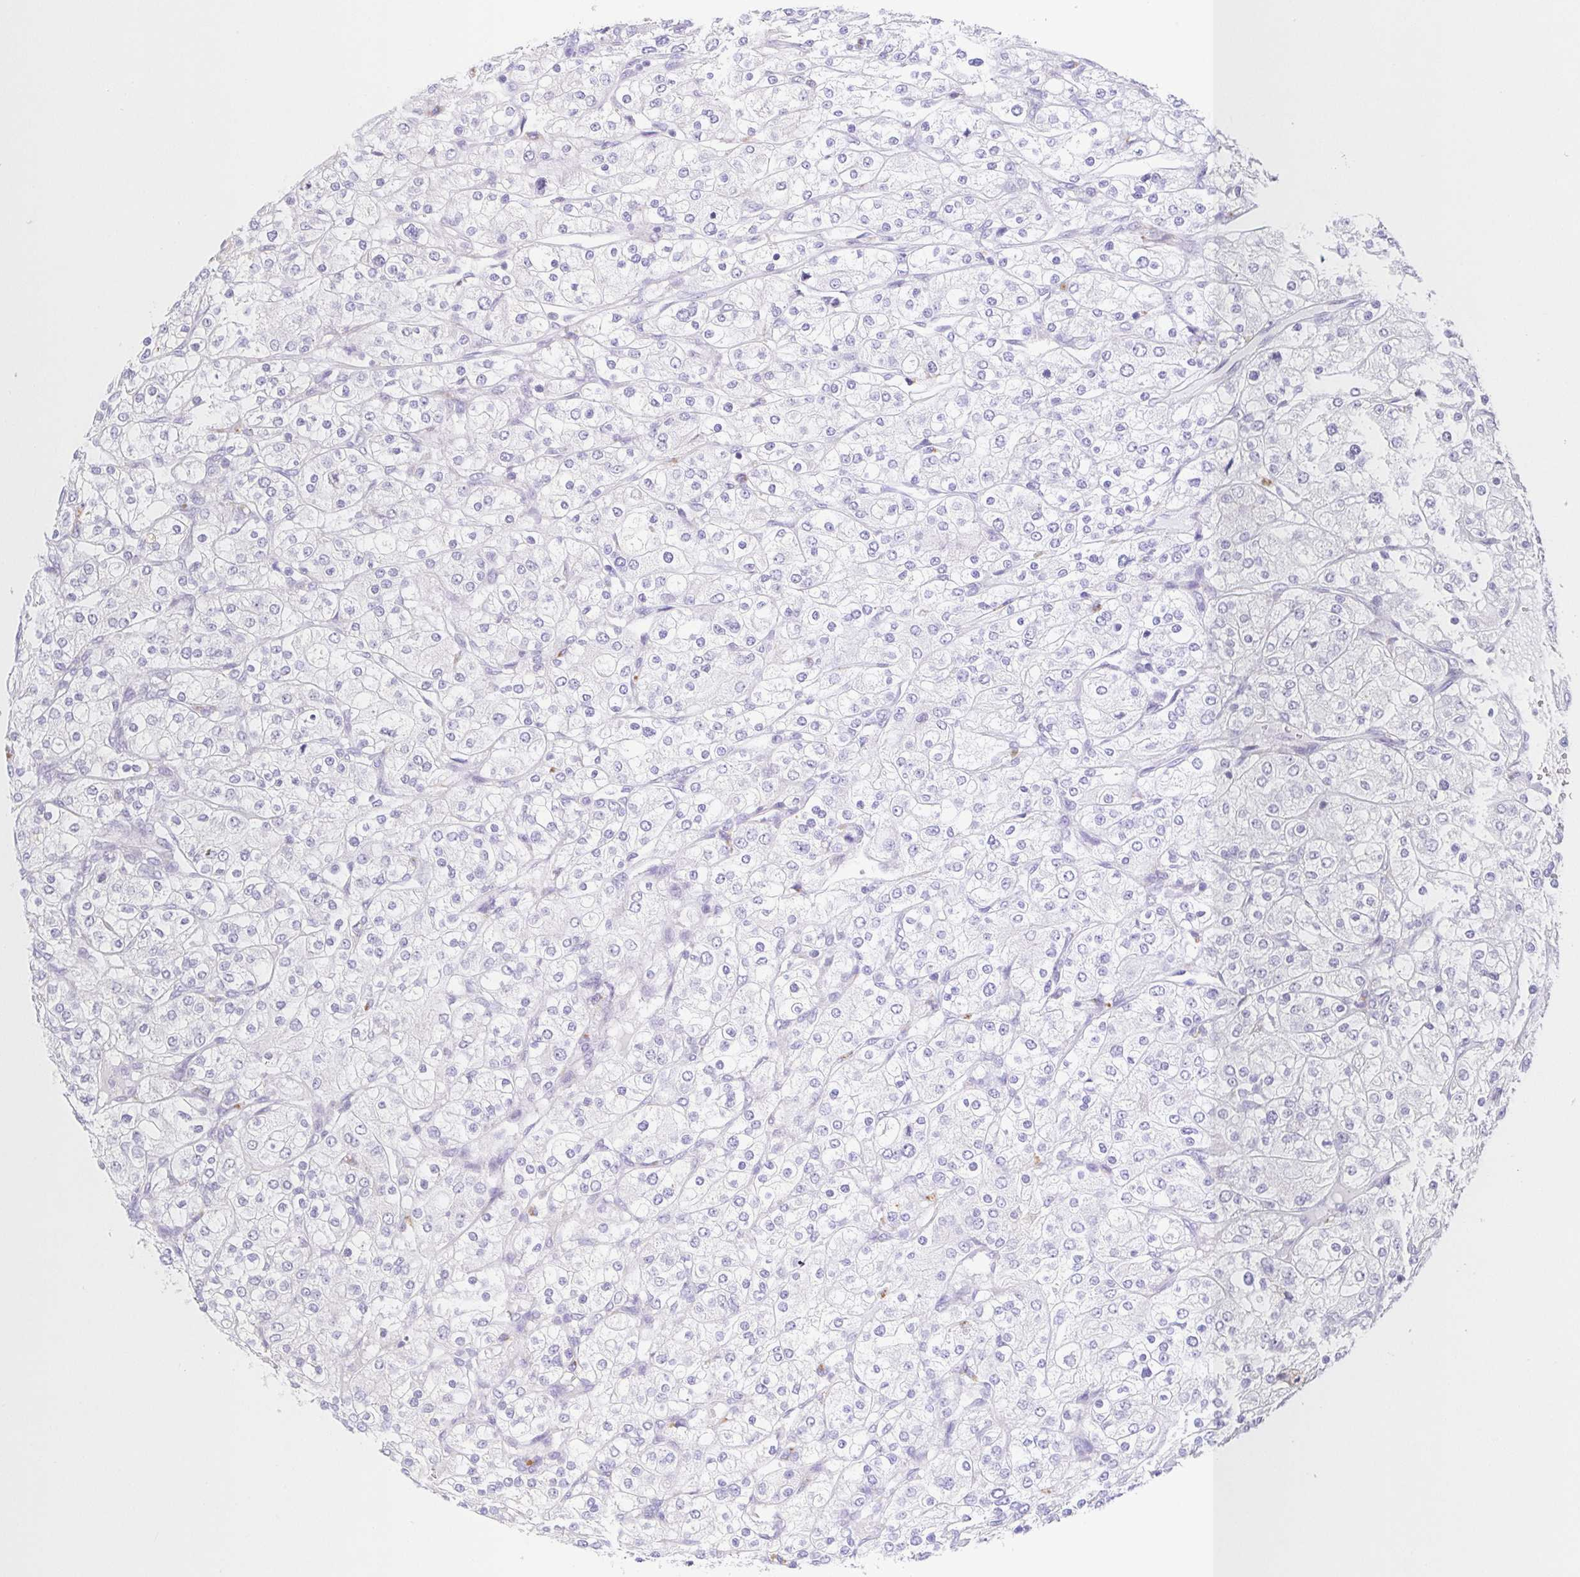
{"staining": {"intensity": "negative", "quantity": "none", "location": "none"}, "tissue": "renal cancer", "cell_type": "Tumor cells", "image_type": "cancer", "snomed": [{"axis": "morphology", "description": "Adenocarcinoma, NOS"}, {"axis": "topography", "description": "Kidney"}], "caption": "Immunohistochemistry (IHC) of renal adenocarcinoma shows no positivity in tumor cells.", "gene": "PKDREJ", "patient": {"sex": "male", "age": 80}}